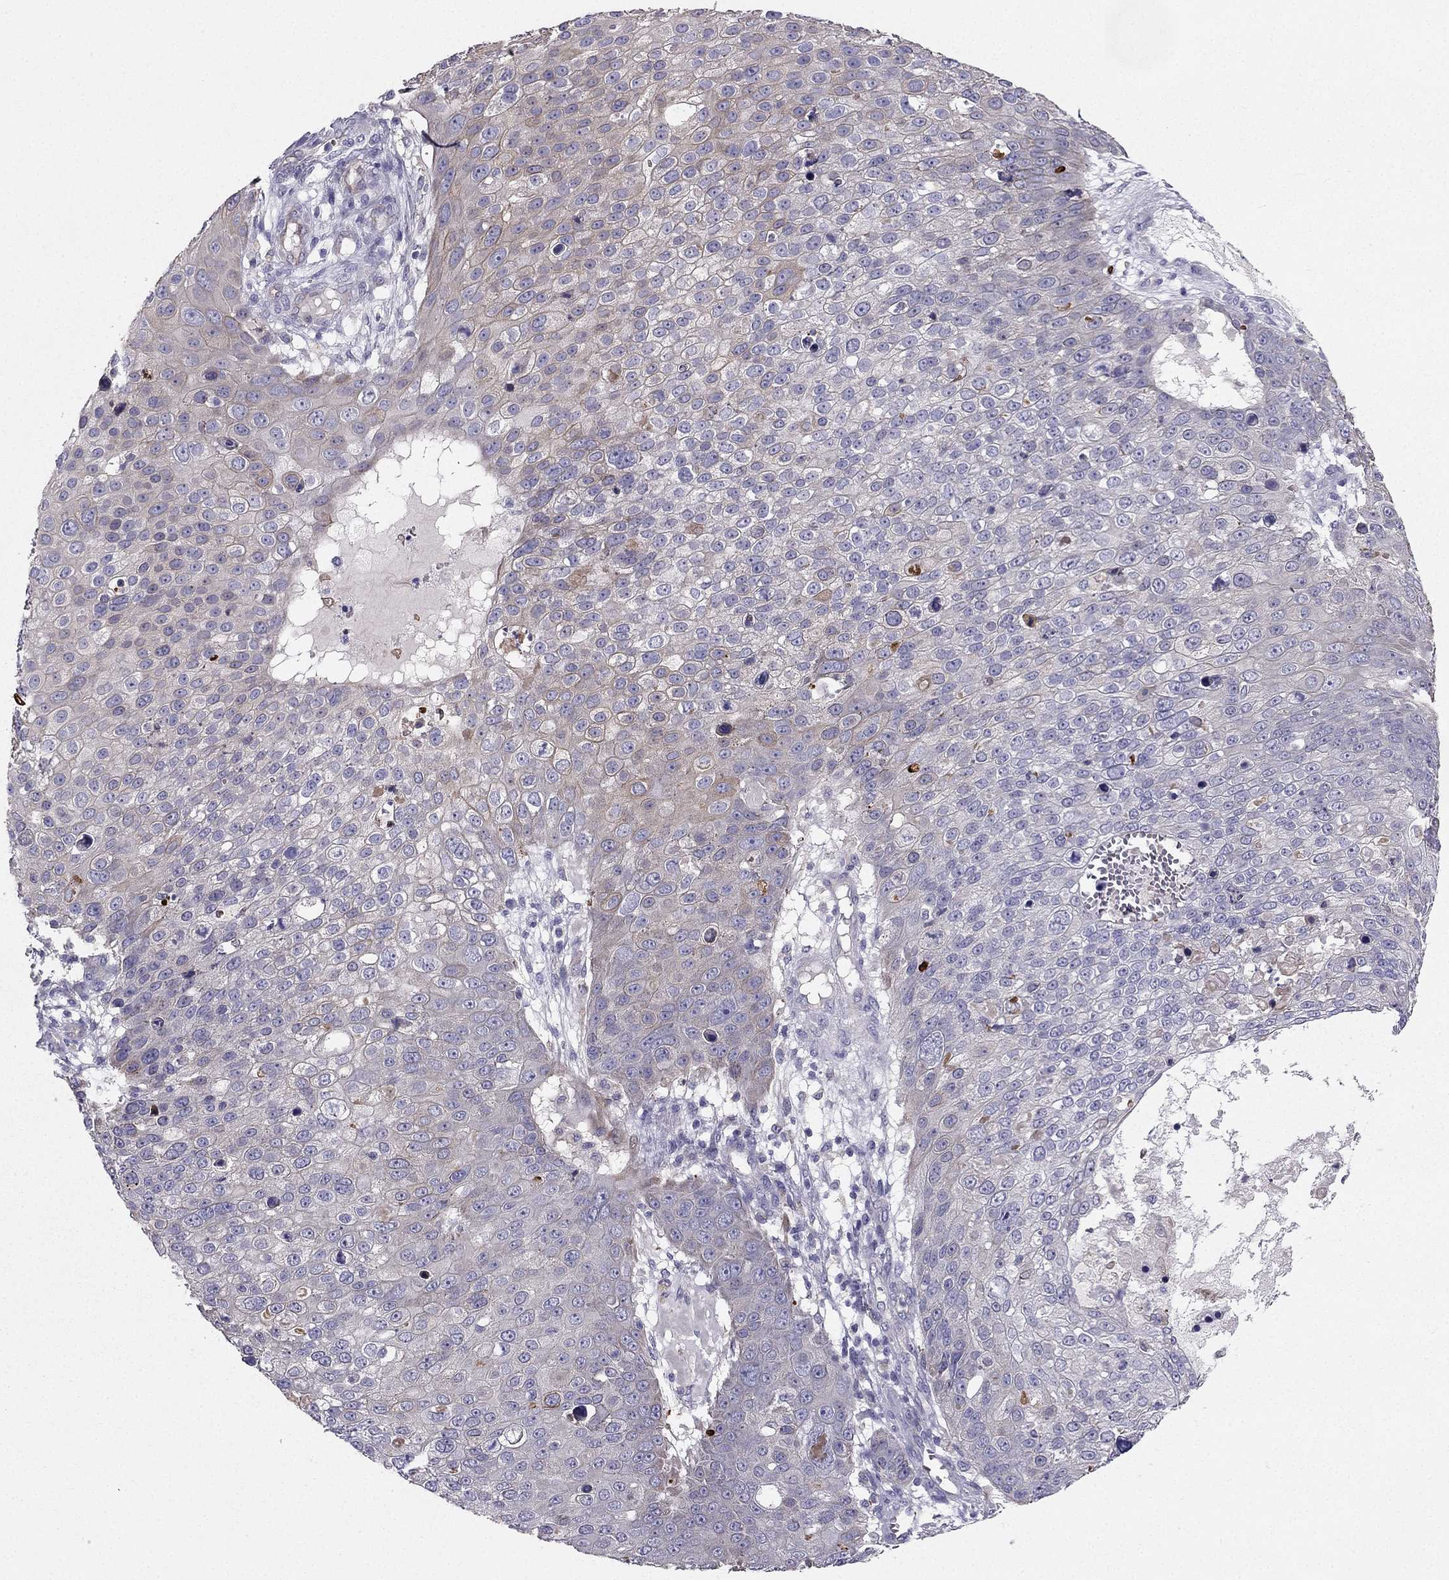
{"staining": {"intensity": "weak", "quantity": "<25%", "location": "cytoplasmic/membranous"}, "tissue": "skin cancer", "cell_type": "Tumor cells", "image_type": "cancer", "snomed": [{"axis": "morphology", "description": "Squamous cell carcinoma, NOS"}, {"axis": "topography", "description": "Skin"}], "caption": "Immunohistochemistry image of neoplastic tissue: skin cancer stained with DAB (3,3'-diaminobenzidine) exhibits no significant protein expression in tumor cells.", "gene": "SYT5", "patient": {"sex": "male", "age": 71}}